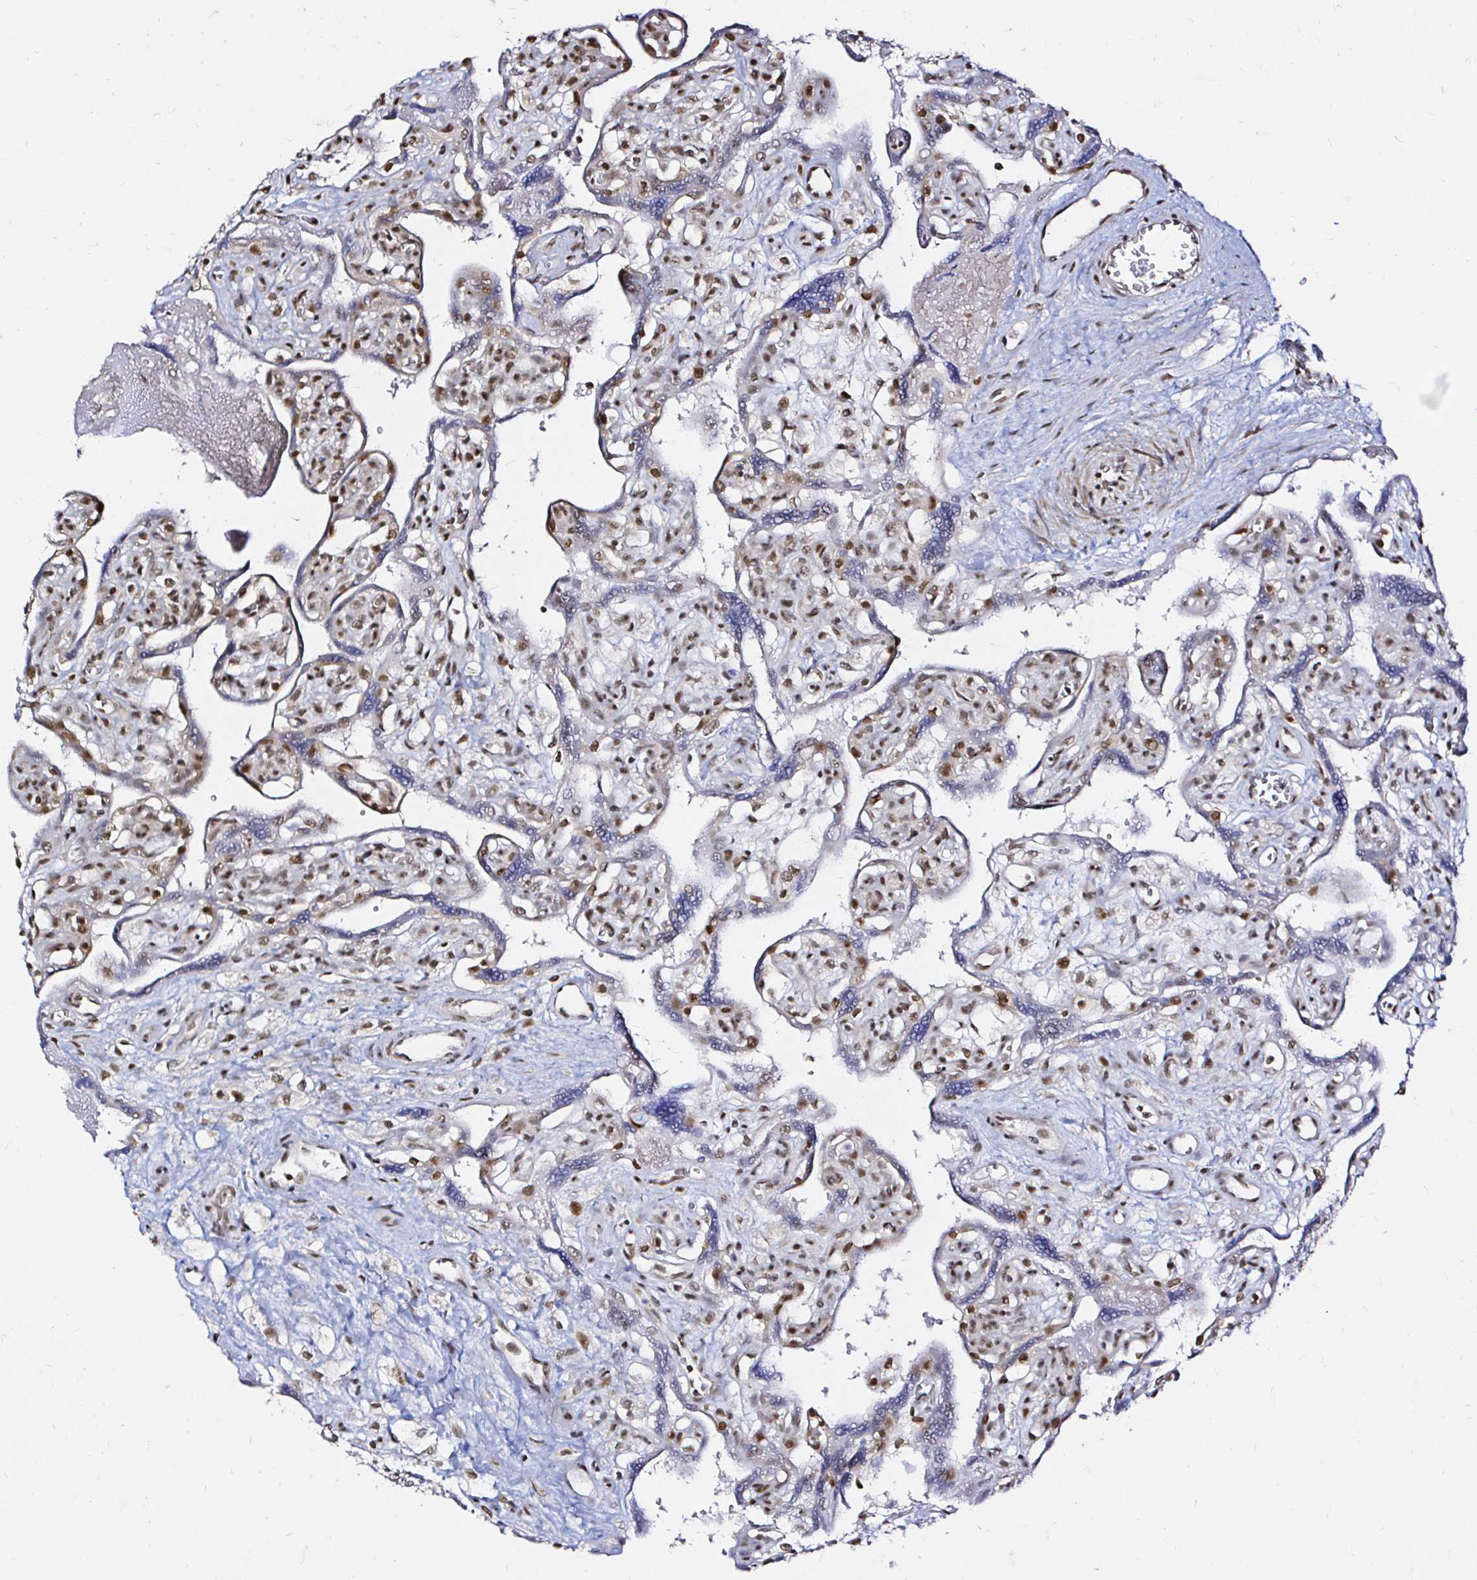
{"staining": {"intensity": "moderate", "quantity": "25%-75%", "location": "nuclear"}, "tissue": "placenta", "cell_type": "Trophoblastic cells", "image_type": "normal", "snomed": [{"axis": "morphology", "description": "Normal tissue, NOS"}, {"axis": "topography", "description": "Placenta"}], "caption": "DAB immunohistochemical staining of normal placenta reveals moderate nuclear protein expression in approximately 25%-75% of trophoblastic cells.", "gene": "SNRPC", "patient": {"sex": "female", "age": 39}}